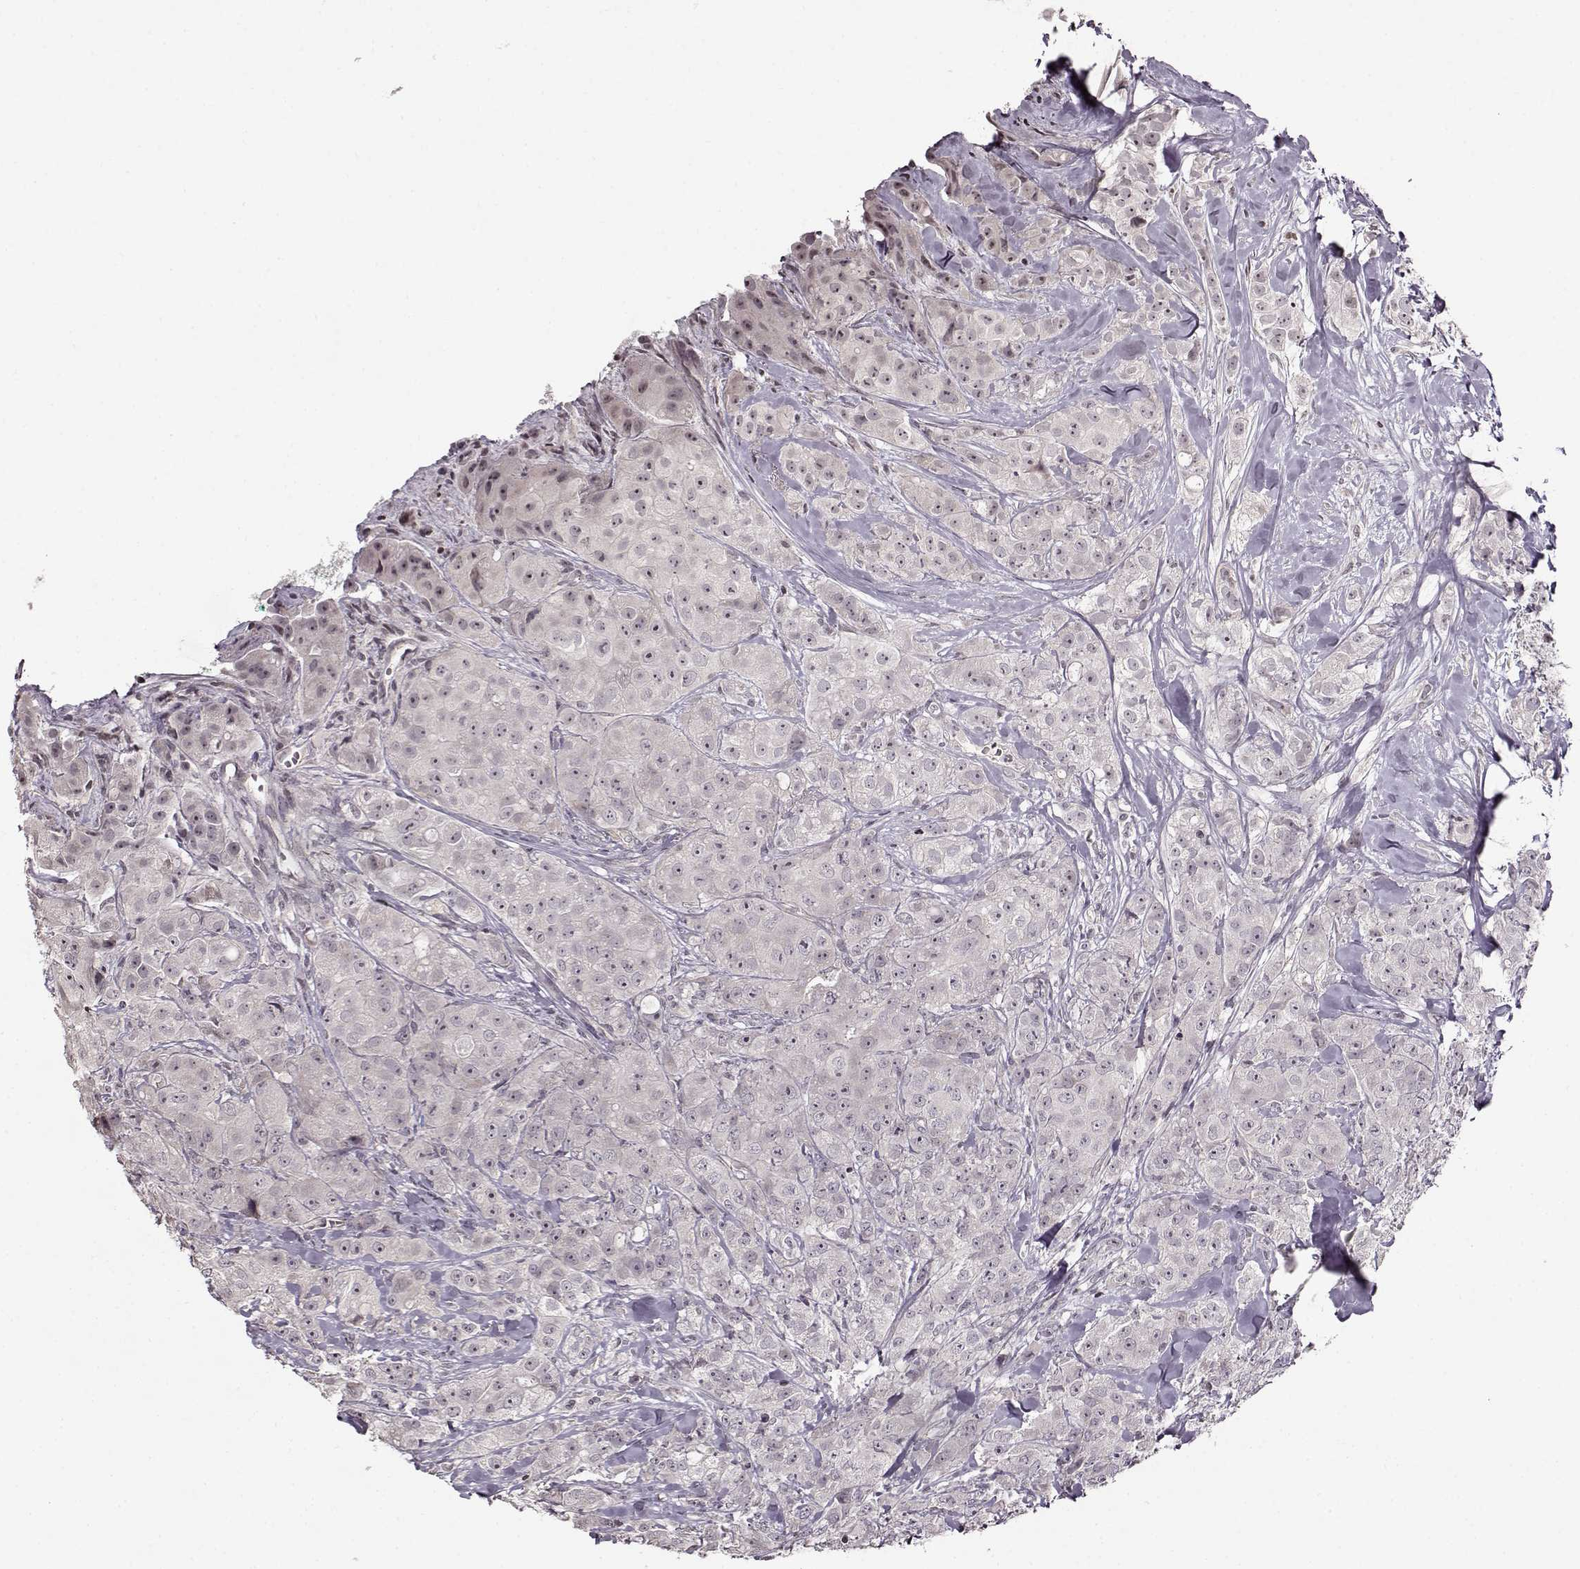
{"staining": {"intensity": "negative", "quantity": "none", "location": "none"}, "tissue": "breast cancer", "cell_type": "Tumor cells", "image_type": "cancer", "snomed": [{"axis": "morphology", "description": "Duct carcinoma"}, {"axis": "topography", "description": "Breast"}], "caption": "Immunohistochemistry (IHC) image of neoplastic tissue: breast invasive ductal carcinoma stained with DAB (3,3'-diaminobenzidine) reveals no significant protein positivity in tumor cells.", "gene": "FSHB", "patient": {"sex": "female", "age": 43}}